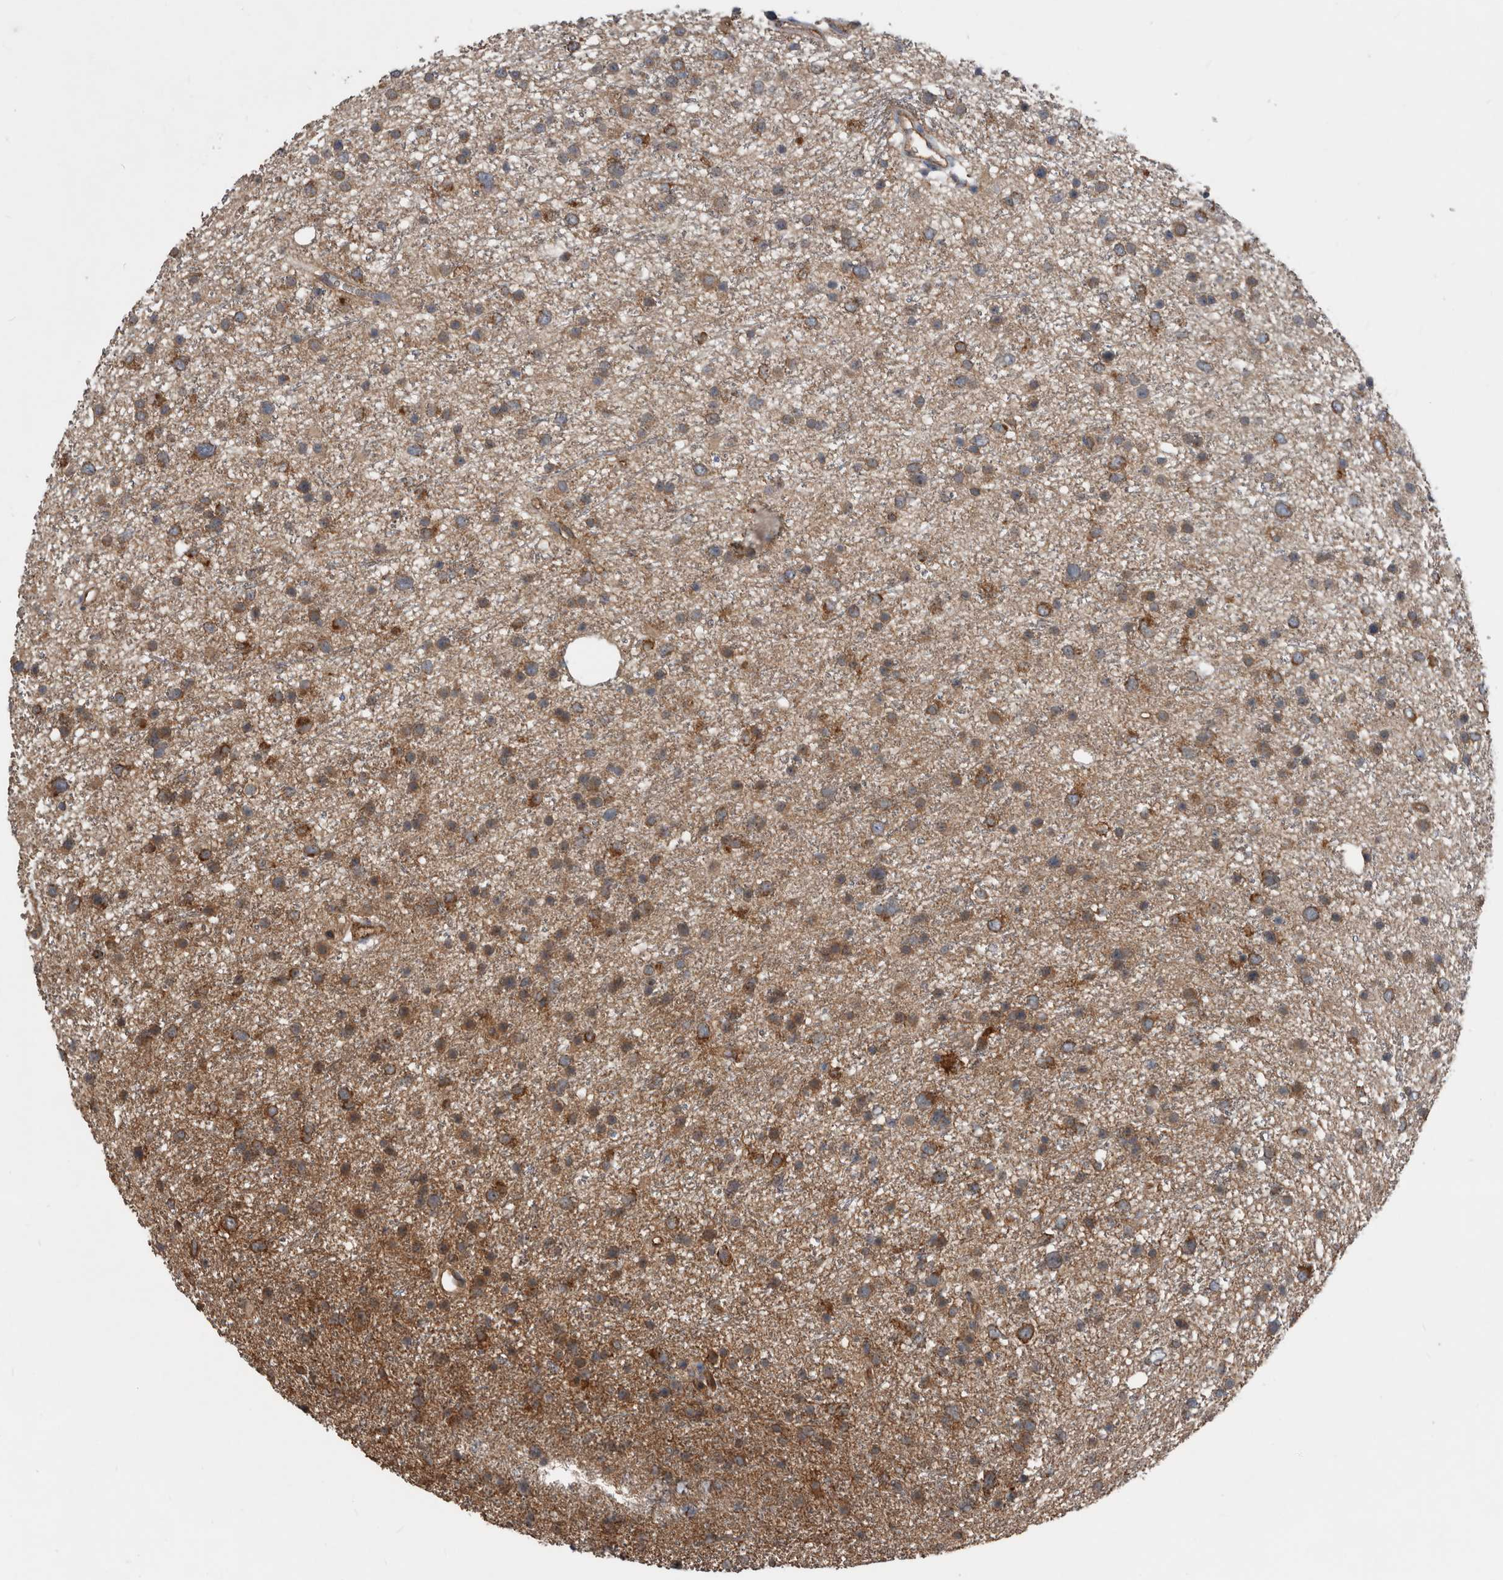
{"staining": {"intensity": "moderate", "quantity": ">75%", "location": "cytoplasmic/membranous"}, "tissue": "glioma", "cell_type": "Tumor cells", "image_type": "cancer", "snomed": [{"axis": "morphology", "description": "Glioma, malignant, Low grade"}, {"axis": "topography", "description": "Cerebral cortex"}], "caption": "Approximately >75% of tumor cells in human malignant glioma (low-grade) show moderate cytoplasmic/membranous protein expression as visualized by brown immunohistochemical staining.", "gene": "AFAP1", "patient": {"sex": "female", "age": 39}}